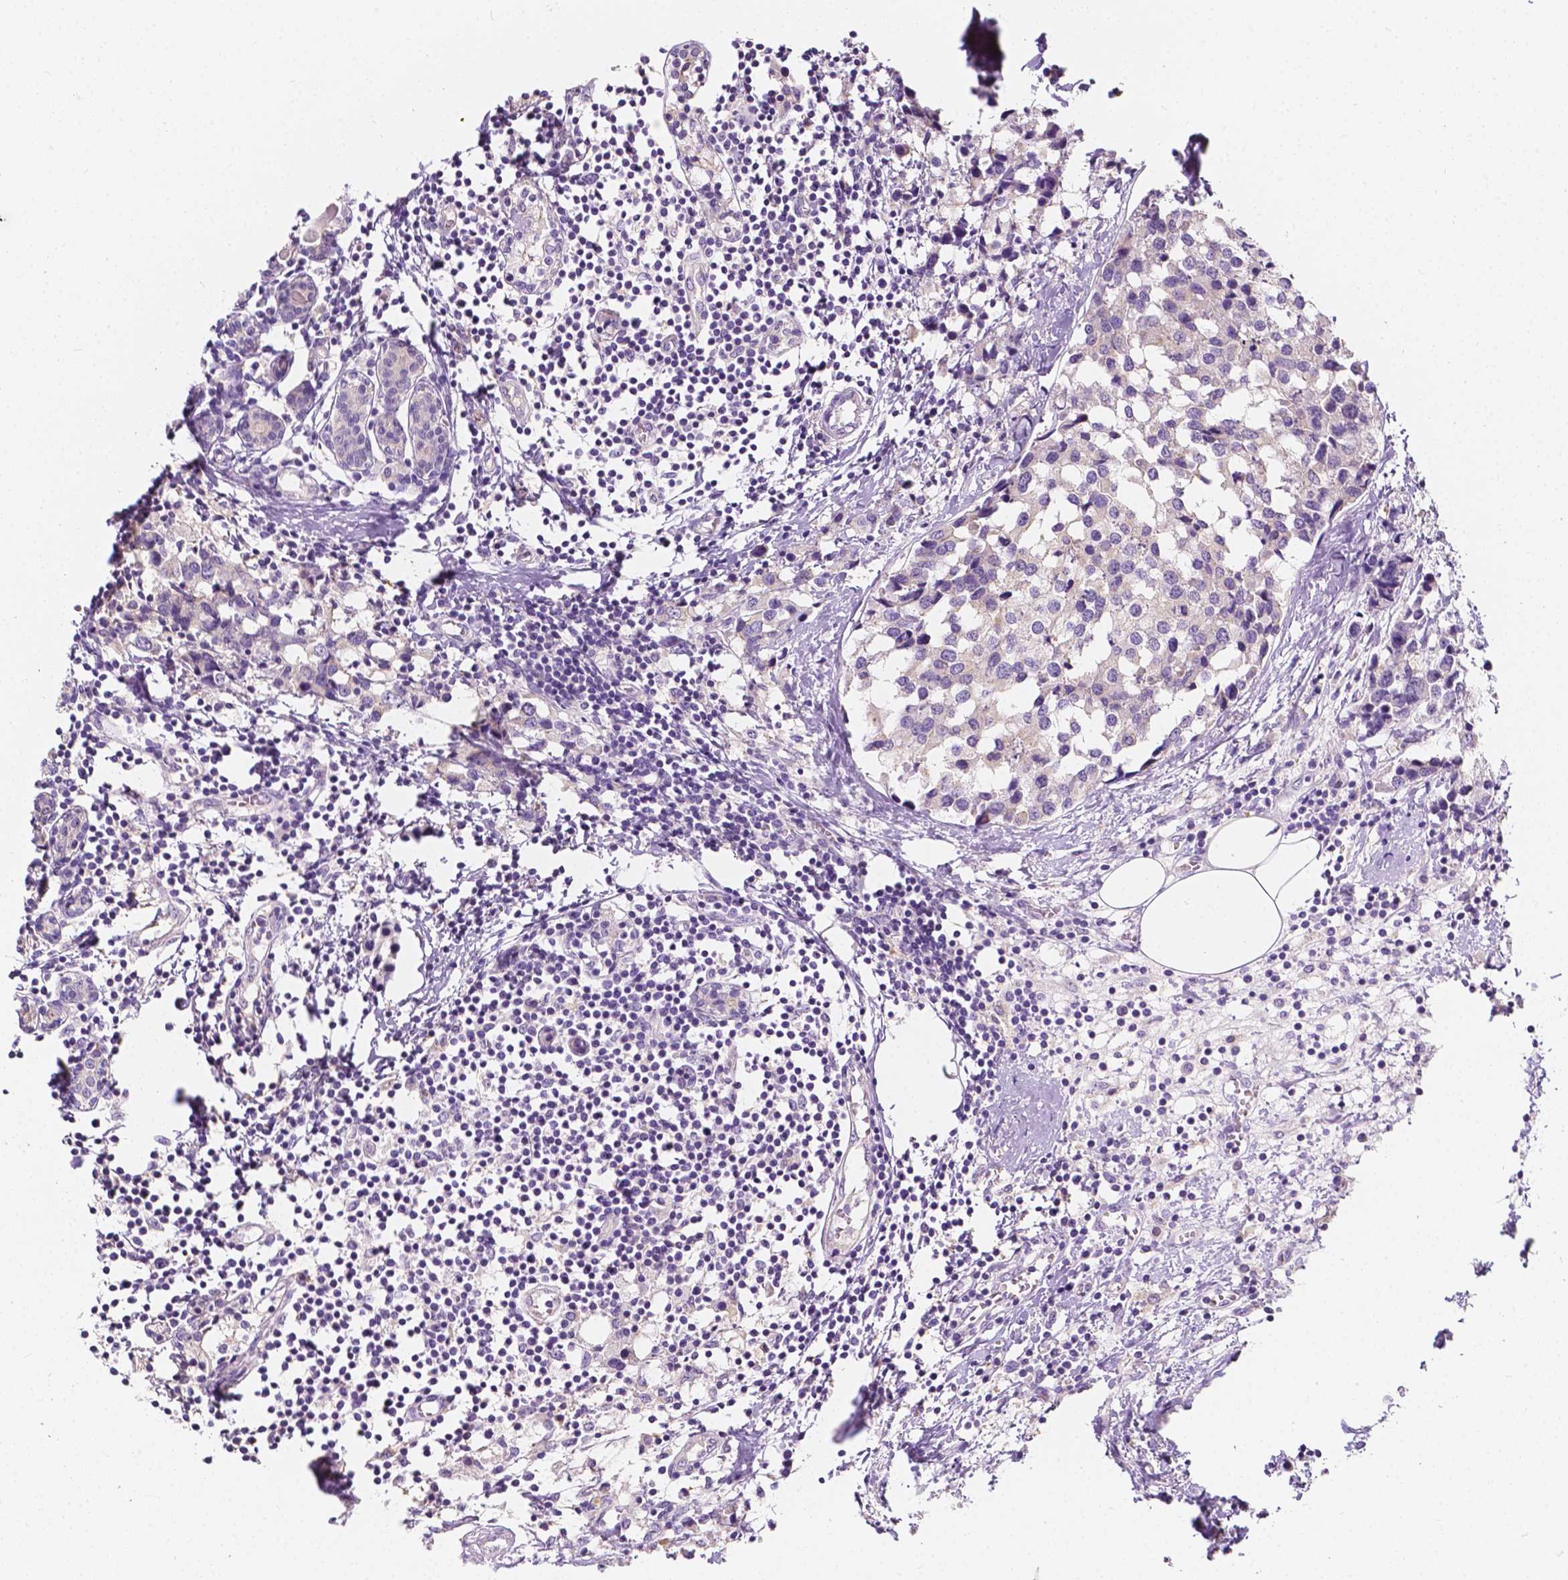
{"staining": {"intensity": "negative", "quantity": "none", "location": "none"}, "tissue": "breast cancer", "cell_type": "Tumor cells", "image_type": "cancer", "snomed": [{"axis": "morphology", "description": "Lobular carcinoma"}, {"axis": "topography", "description": "Breast"}], "caption": "Tumor cells show no significant positivity in breast cancer. Nuclei are stained in blue.", "gene": "SIRT2", "patient": {"sex": "female", "age": 59}}